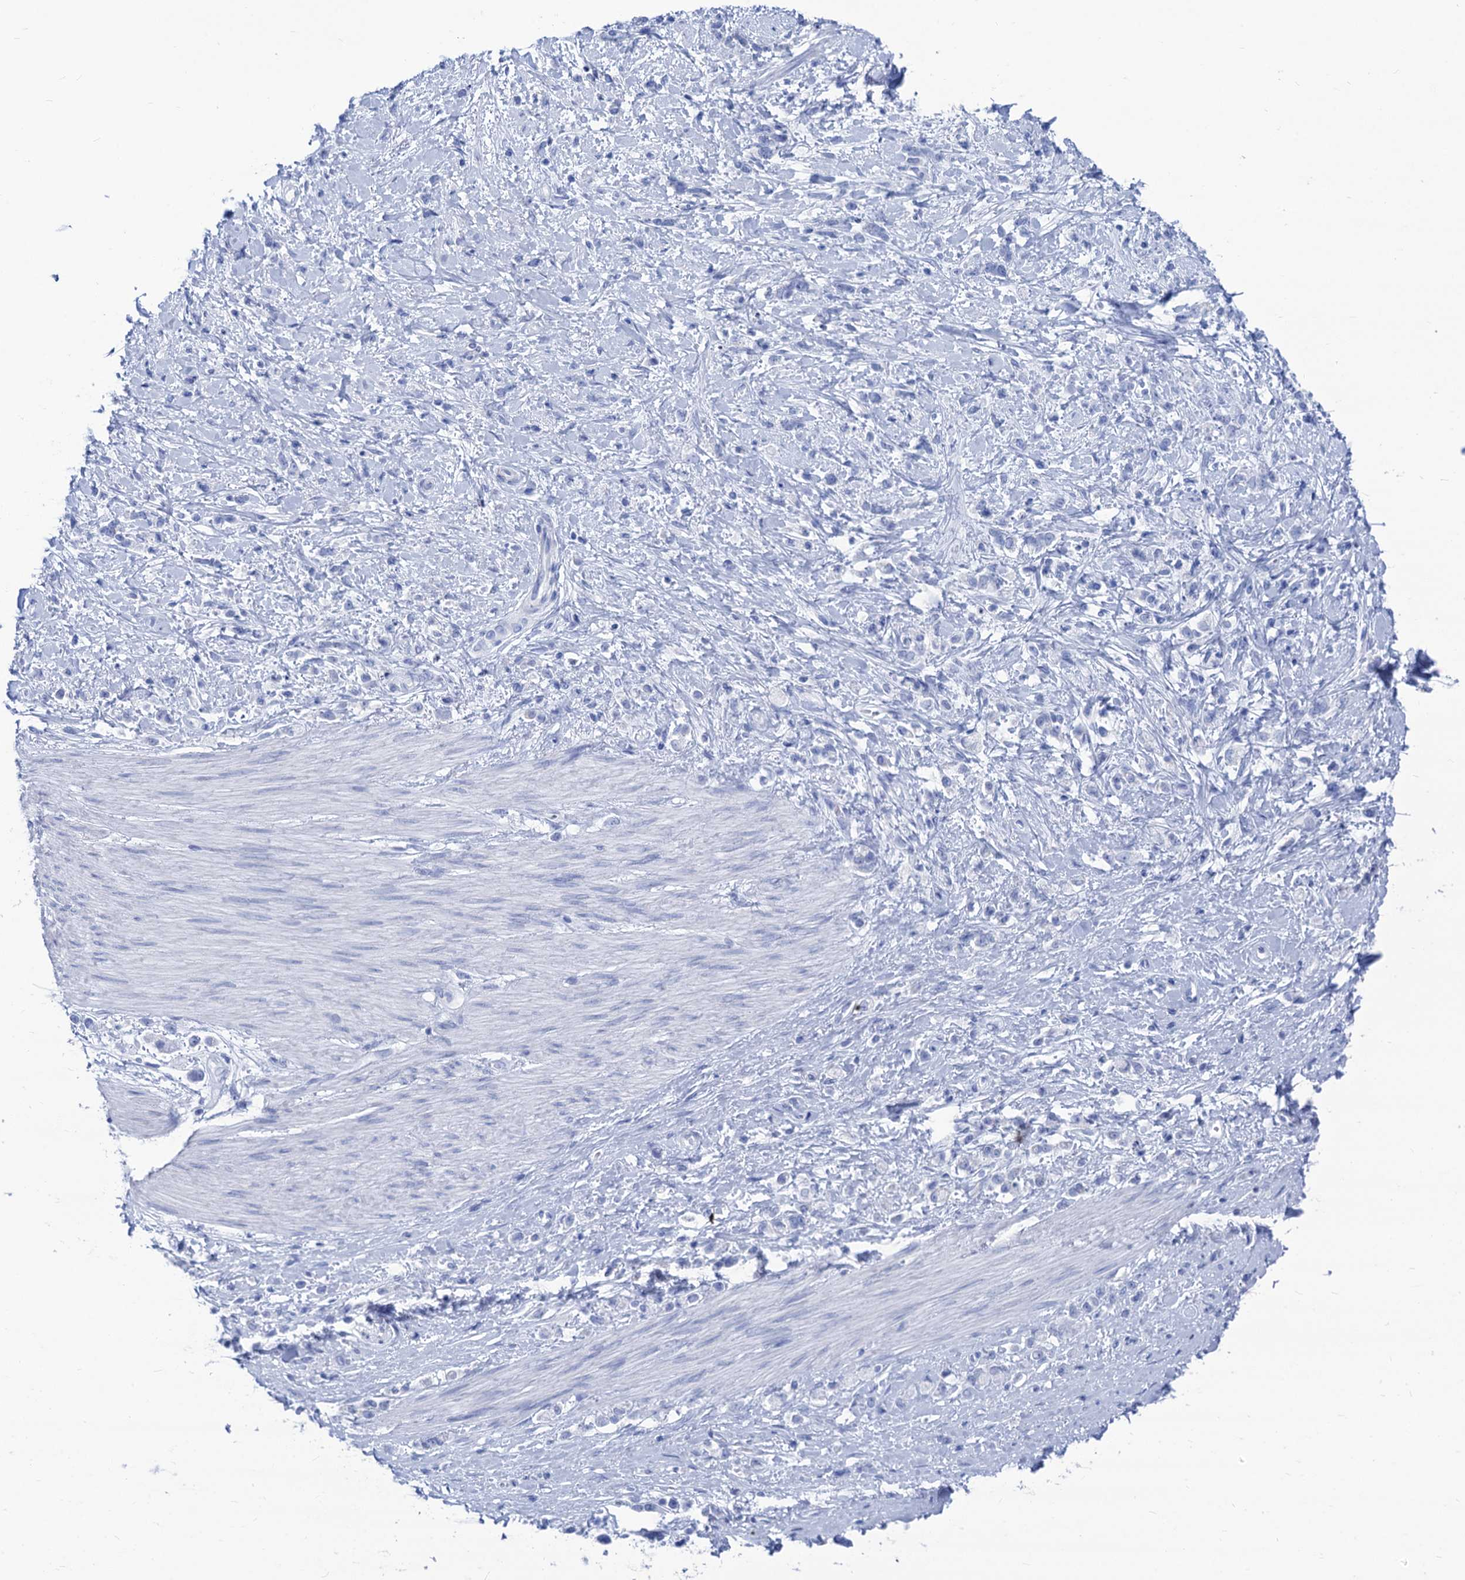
{"staining": {"intensity": "negative", "quantity": "none", "location": "none"}, "tissue": "stomach cancer", "cell_type": "Tumor cells", "image_type": "cancer", "snomed": [{"axis": "morphology", "description": "Adenocarcinoma, NOS"}, {"axis": "topography", "description": "Stomach"}], "caption": "IHC photomicrograph of neoplastic tissue: stomach adenocarcinoma stained with DAB displays no significant protein staining in tumor cells.", "gene": "CABYR", "patient": {"sex": "female", "age": 60}}